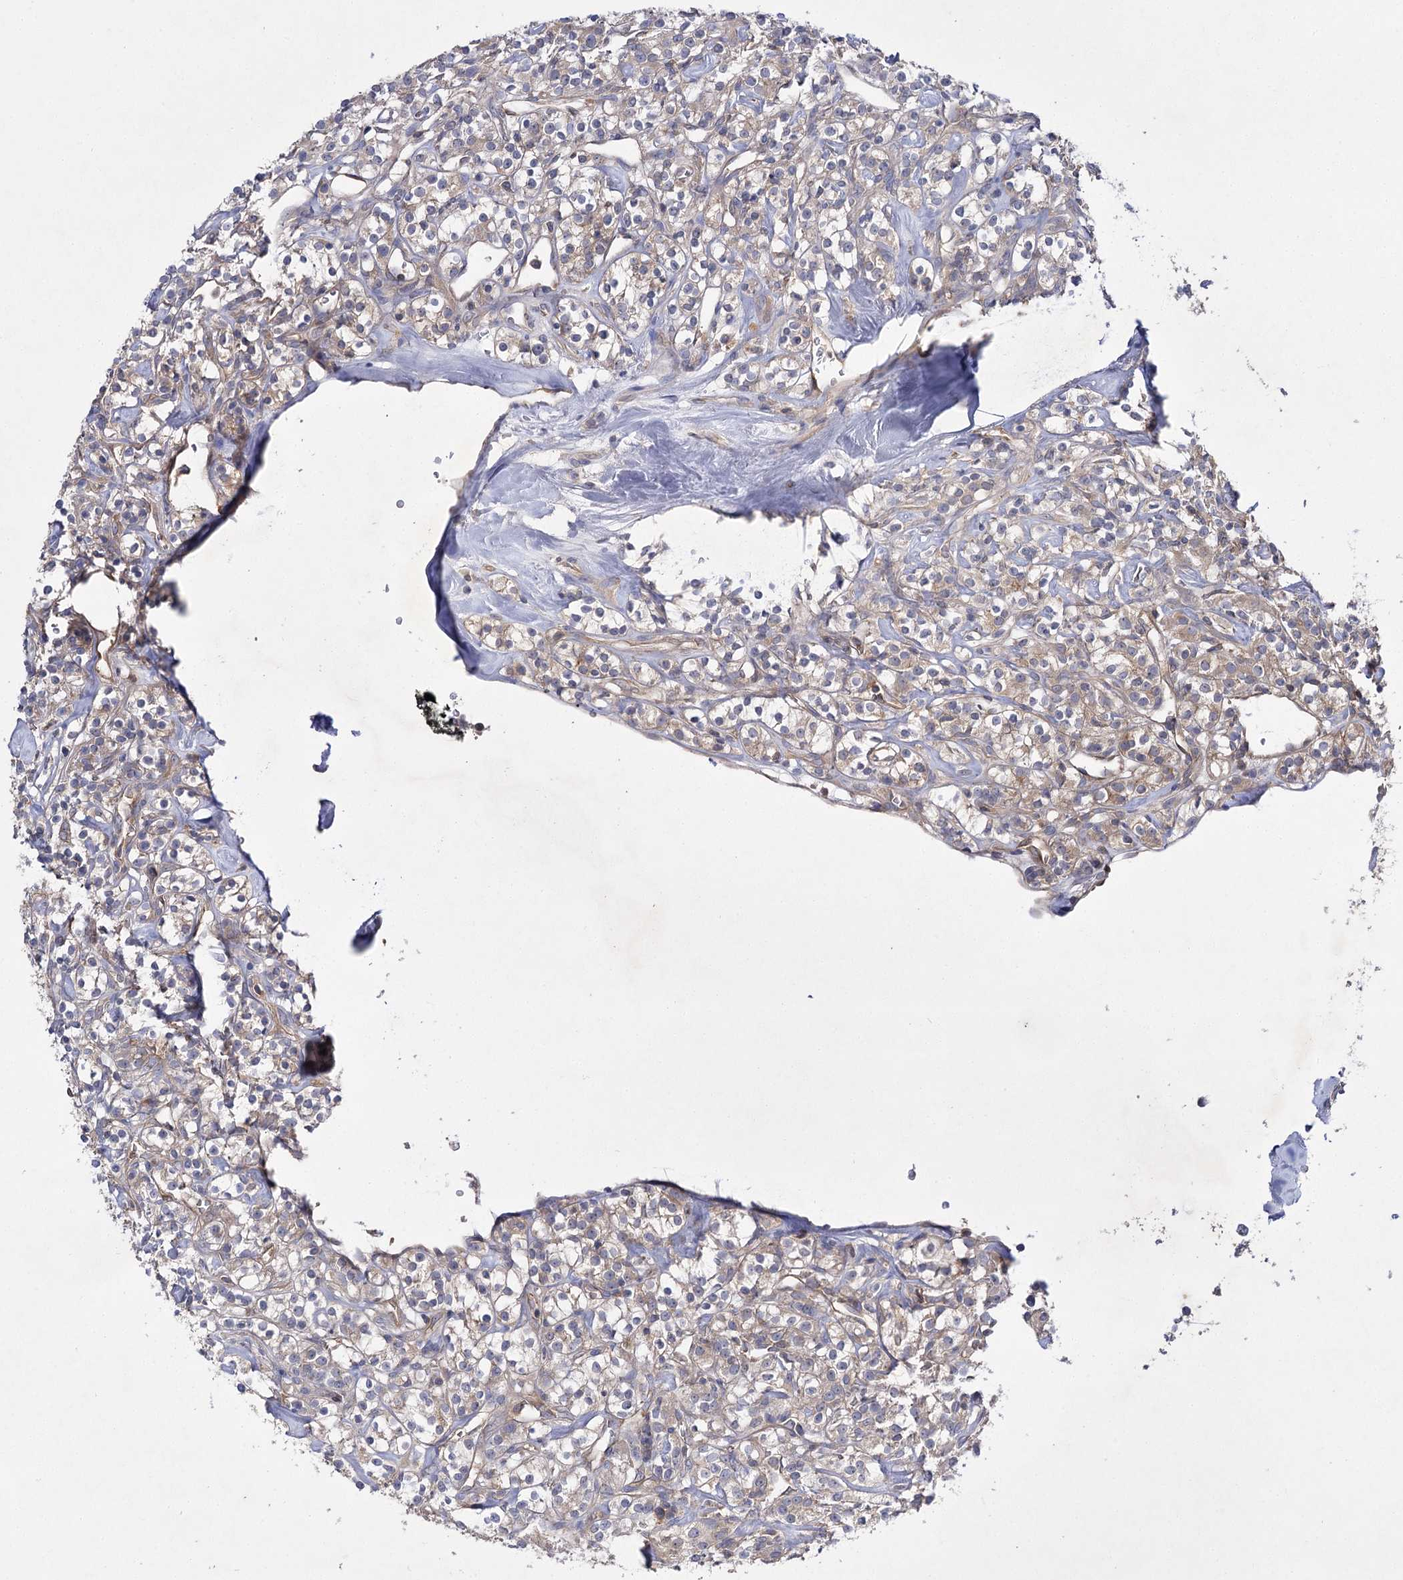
{"staining": {"intensity": "negative", "quantity": "none", "location": "none"}, "tissue": "renal cancer", "cell_type": "Tumor cells", "image_type": "cancer", "snomed": [{"axis": "morphology", "description": "Adenocarcinoma, NOS"}, {"axis": "topography", "description": "Kidney"}], "caption": "Human renal cancer (adenocarcinoma) stained for a protein using immunohistochemistry shows no staining in tumor cells.", "gene": "BCR", "patient": {"sex": "male", "age": 77}}